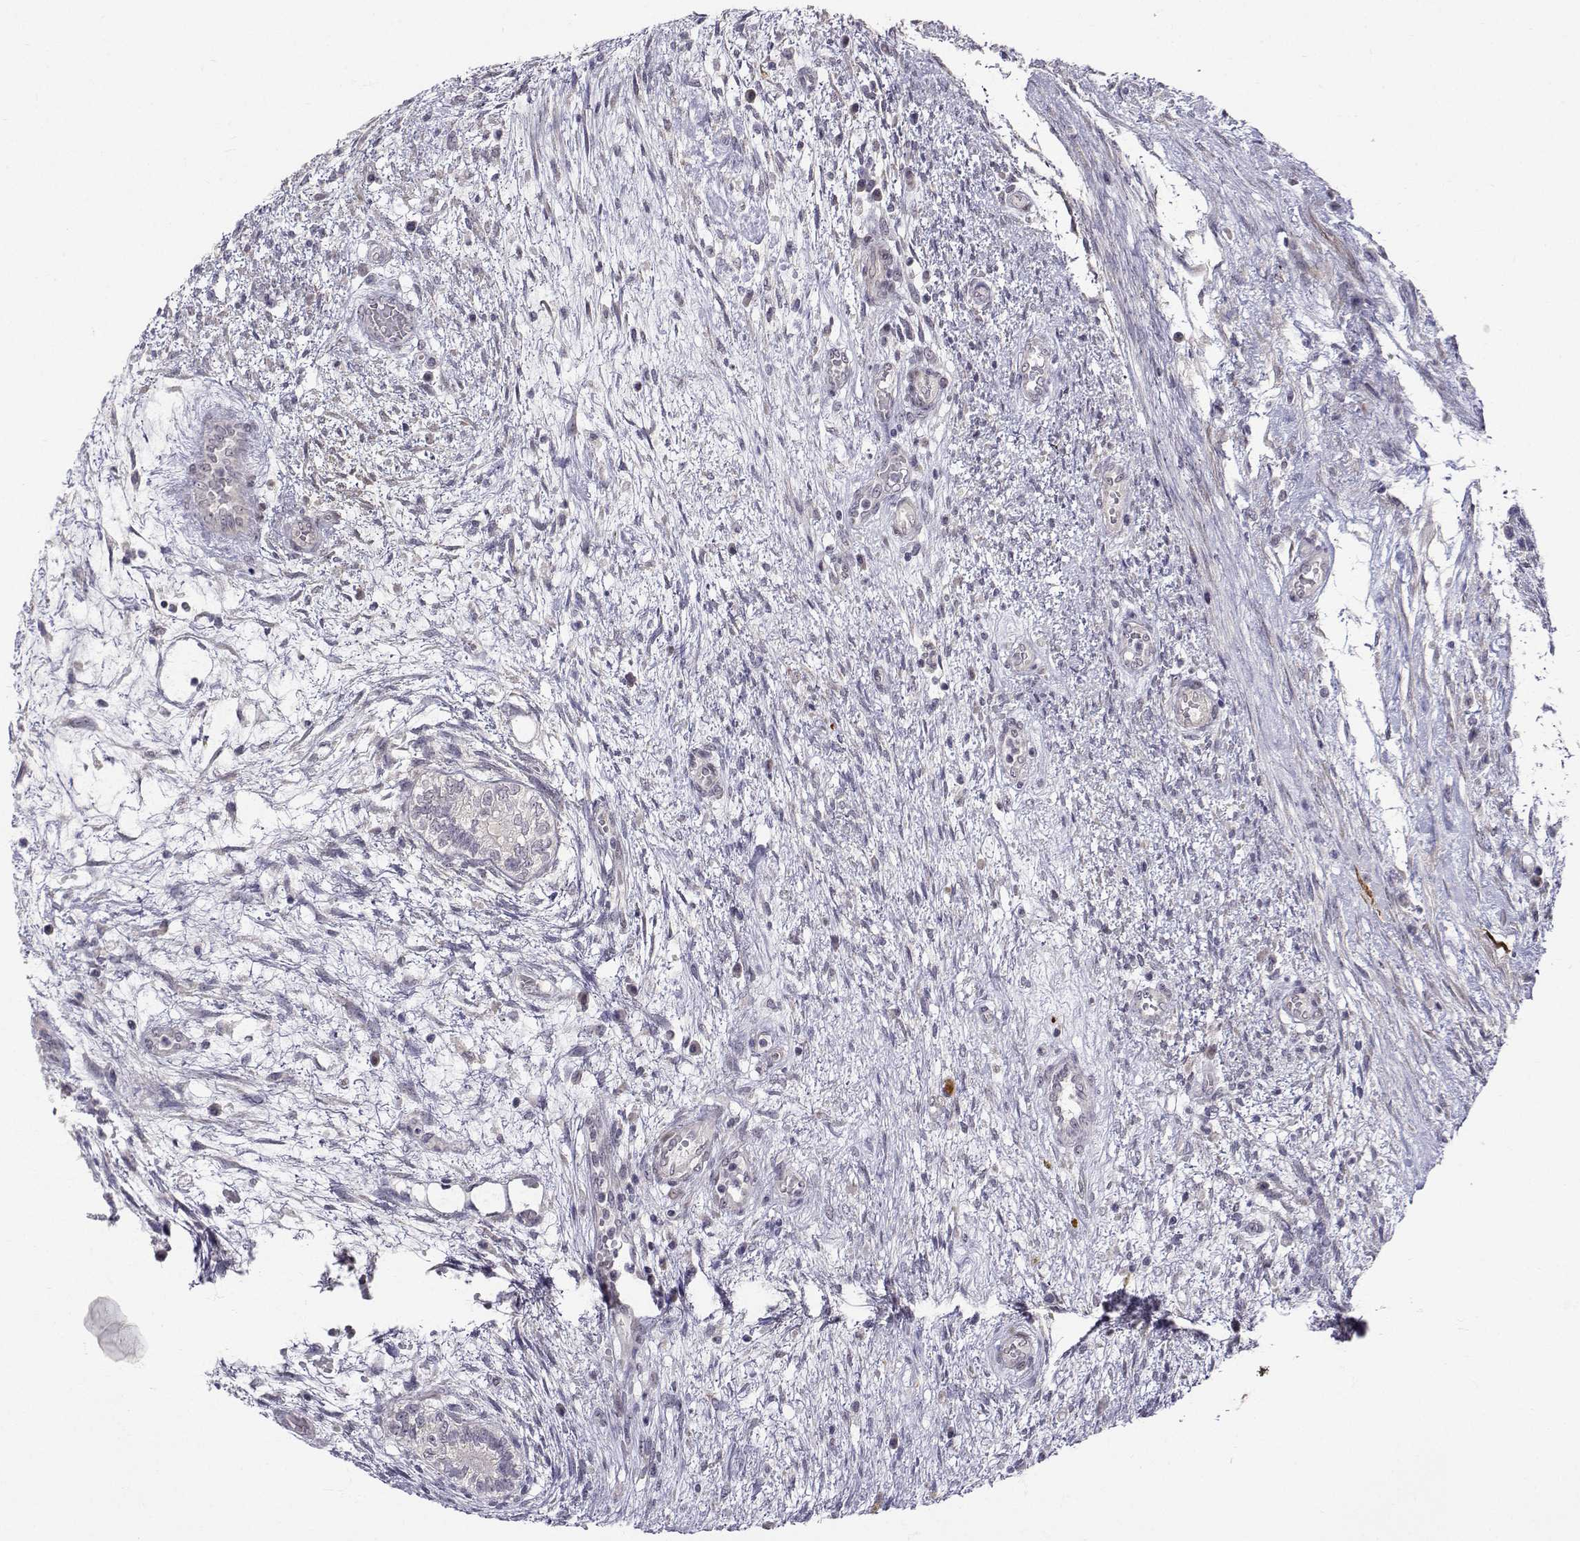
{"staining": {"intensity": "negative", "quantity": "none", "location": "none"}, "tissue": "testis cancer", "cell_type": "Tumor cells", "image_type": "cancer", "snomed": [{"axis": "morphology", "description": "Normal tissue, NOS"}, {"axis": "morphology", "description": "Carcinoma, Embryonal, NOS"}, {"axis": "topography", "description": "Testis"}, {"axis": "topography", "description": "Epididymis"}], "caption": "This is an IHC histopathology image of testis cancer (embryonal carcinoma). There is no positivity in tumor cells.", "gene": "SLC6A3", "patient": {"sex": "male", "age": 32}}